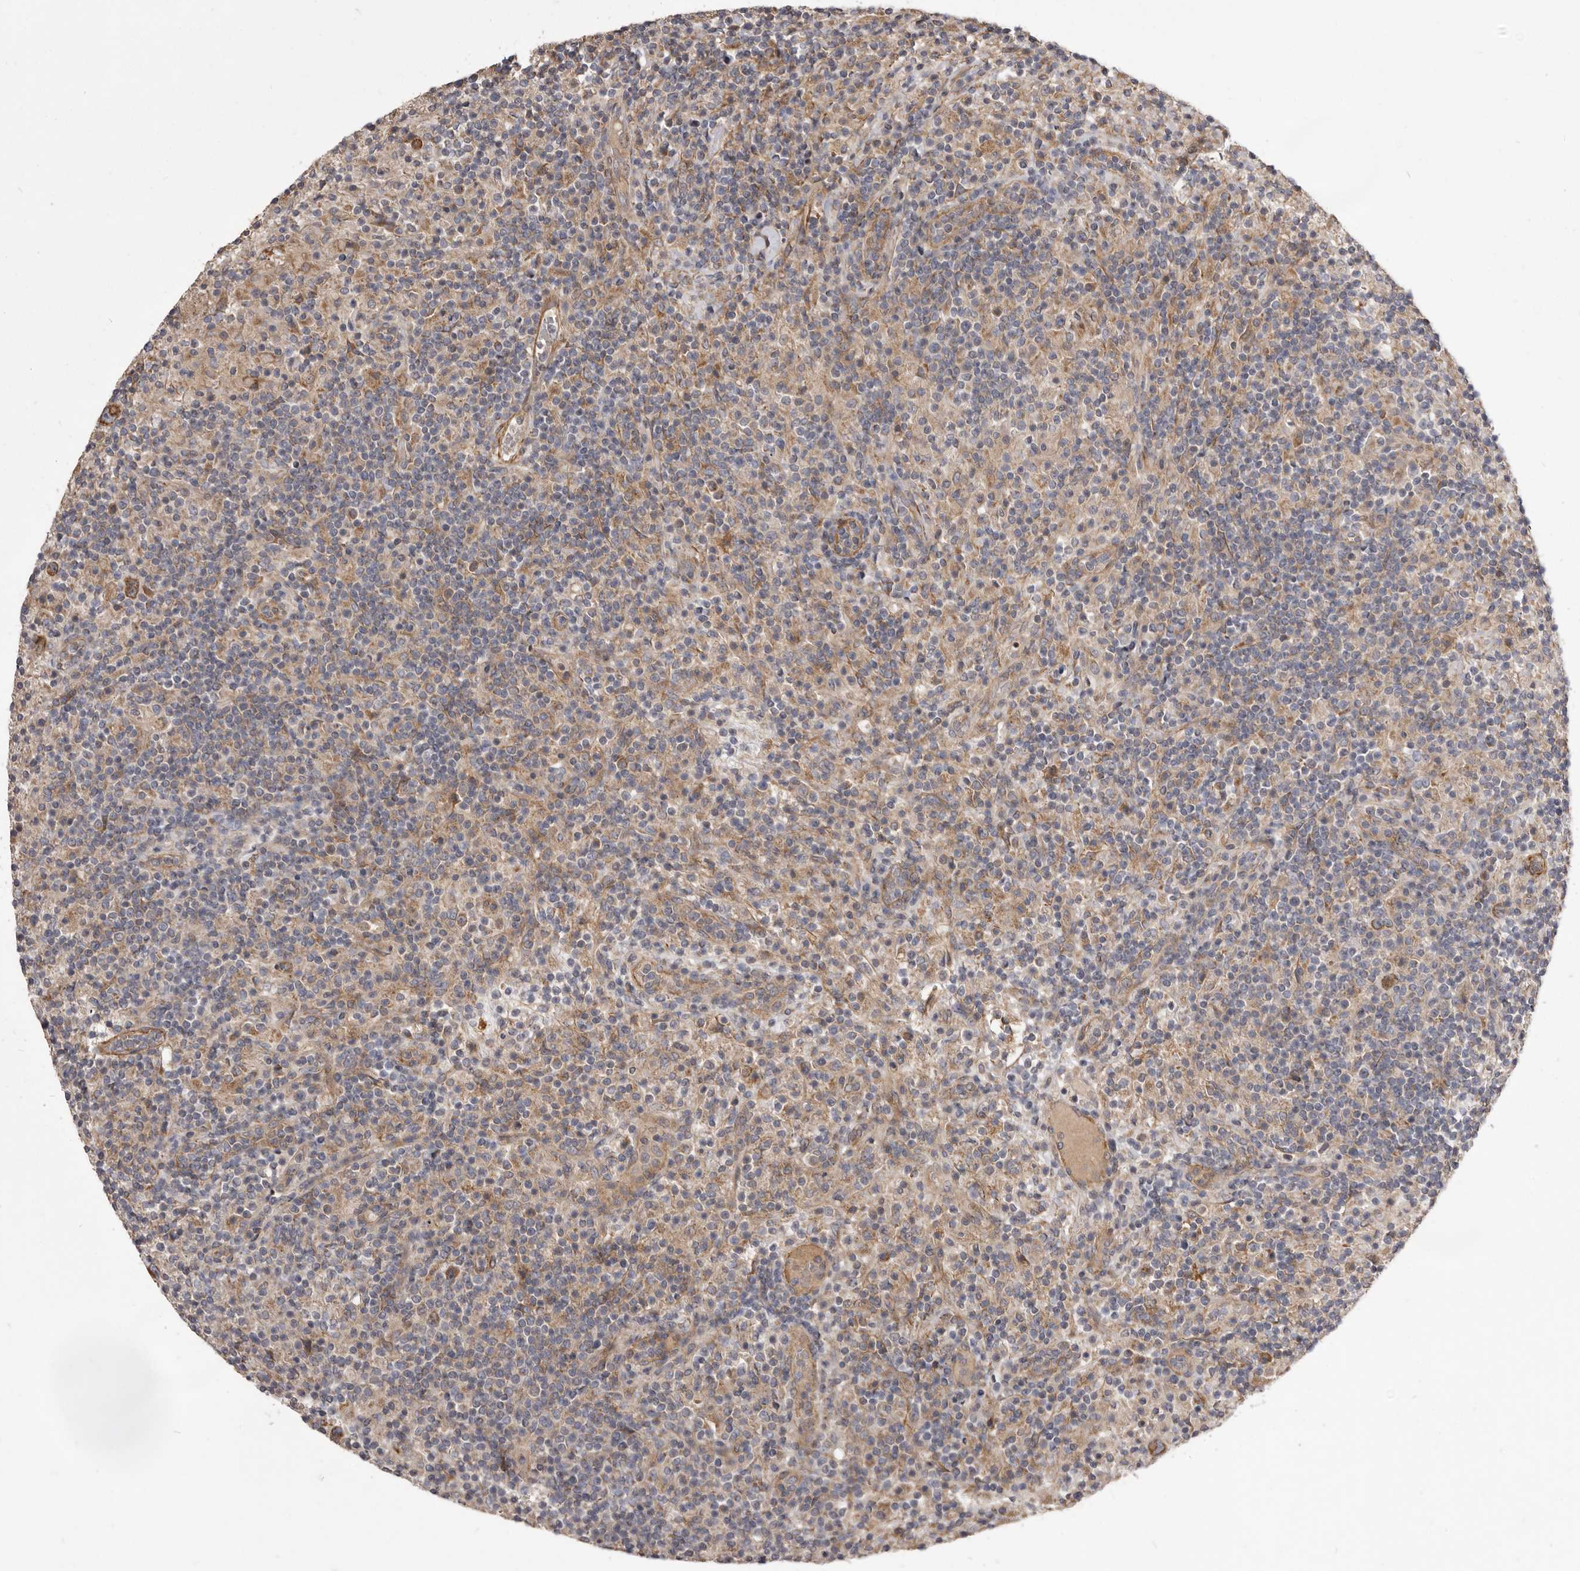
{"staining": {"intensity": "moderate", "quantity": ">75%", "location": "cytoplasmic/membranous"}, "tissue": "lymphoma", "cell_type": "Tumor cells", "image_type": "cancer", "snomed": [{"axis": "morphology", "description": "Hodgkin's disease, NOS"}, {"axis": "topography", "description": "Lymph node"}], "caption": "Lymphoma tissue exhibits moderate cytoplasmic/membranous staining in about >75% of tumor cells, visualized by immunohistochemistry.", "gene": "VPS45", "patient": {"sex": "male", "age": 70}}